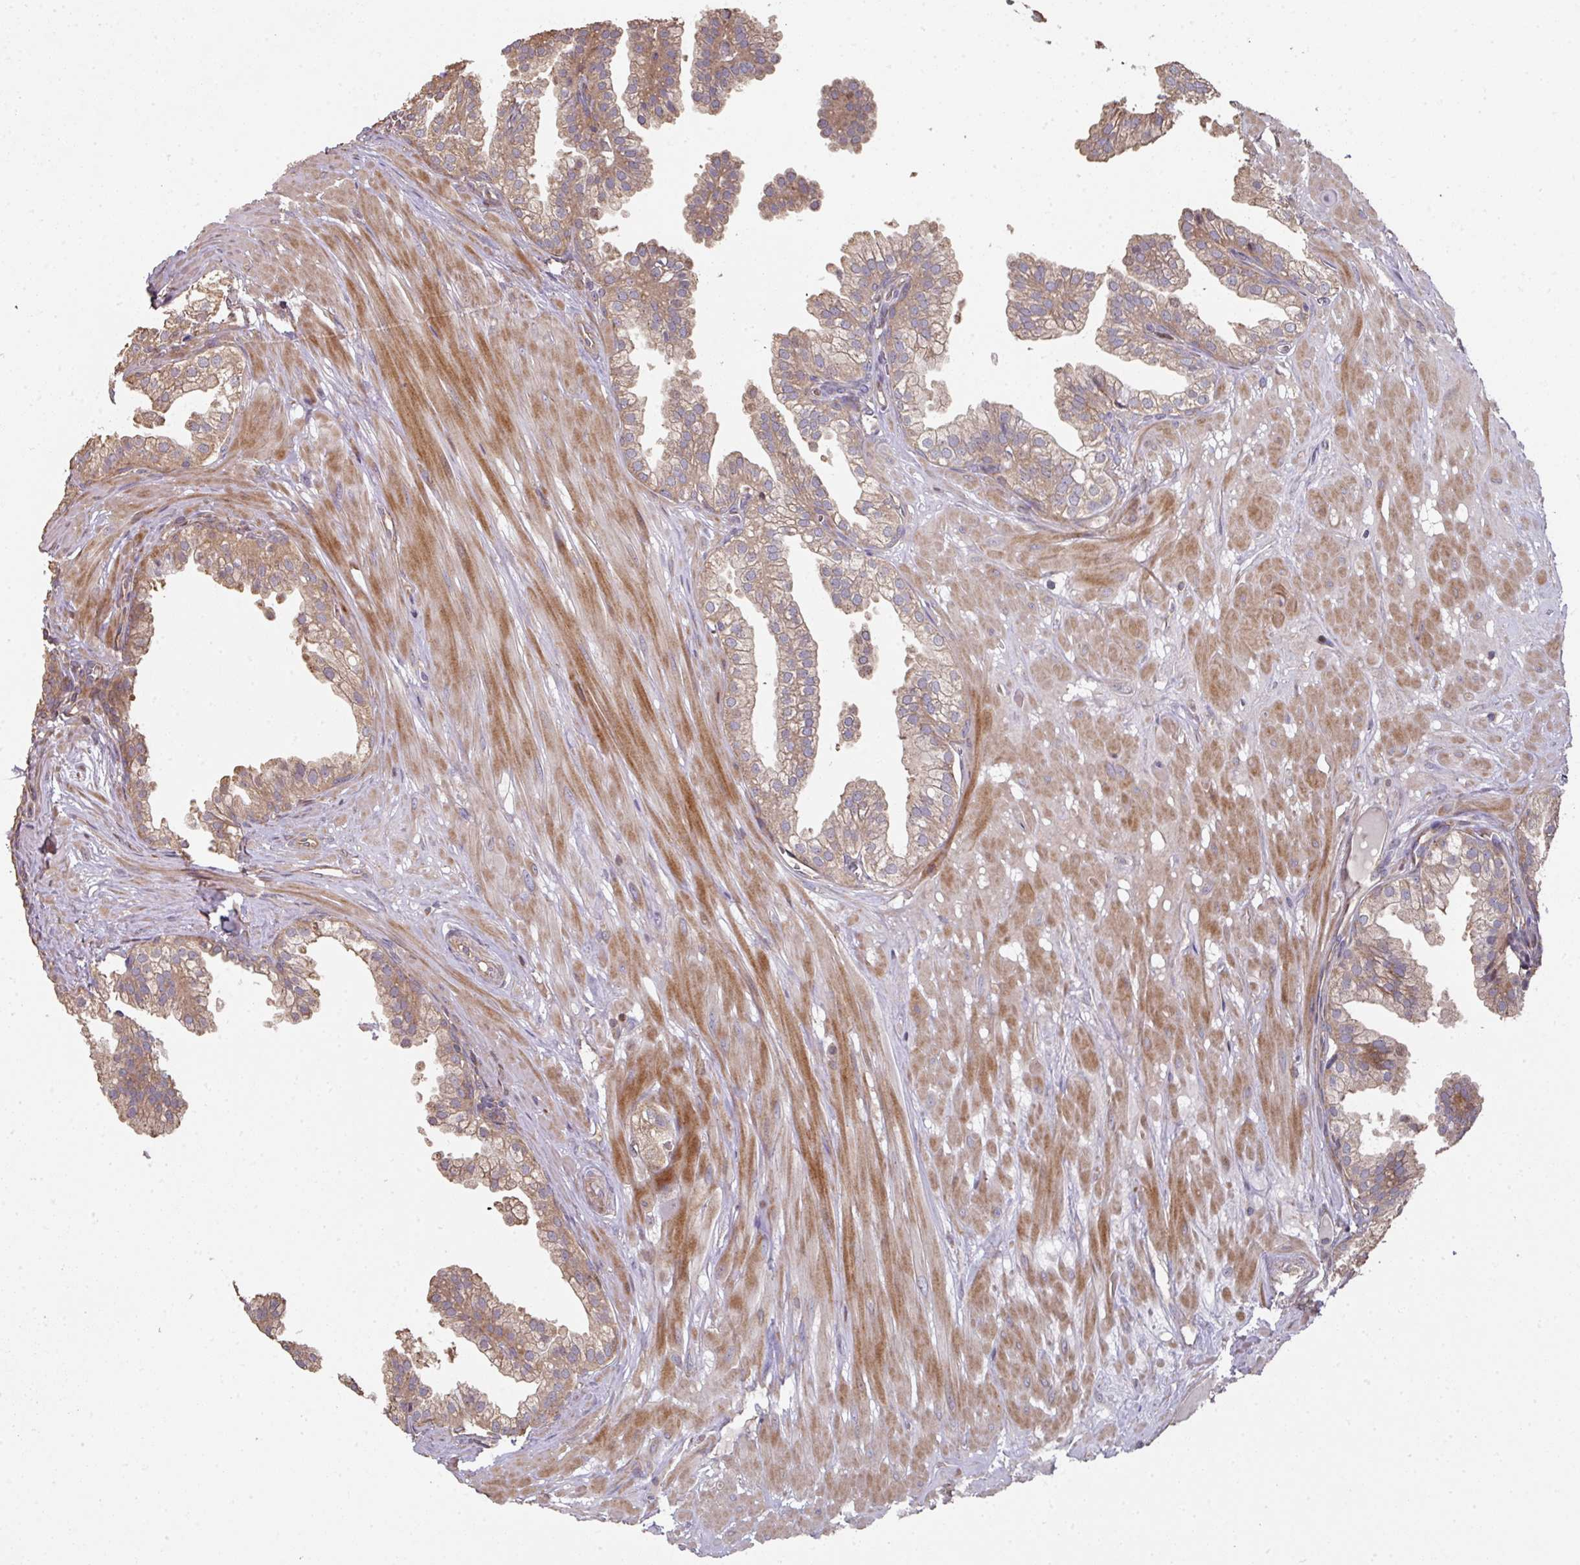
{"staining": {"intensity": "moderate", "quantity": ">75%", "location": "cytoplasmic/membranous"}, "tissue": "prostate", "cell_type": "Glandular cells", "image_type": "normal", "snomed": [{"axis": "morphology", "description": "Normal tissue, NOS"}, {"axis": "topography", "description": "Prostate"}, {"axis": "topography", "description": "Peripheral nerve tissue"}], "caption": "About >75% of glandular cells in unremarkable human prostate exhibit moderate cytoplasmic/membranous protein positivity as visualized by brown immunohistochemical staining.", "gene": "CA7", "patient": {"sex": "male", "age": 55}}